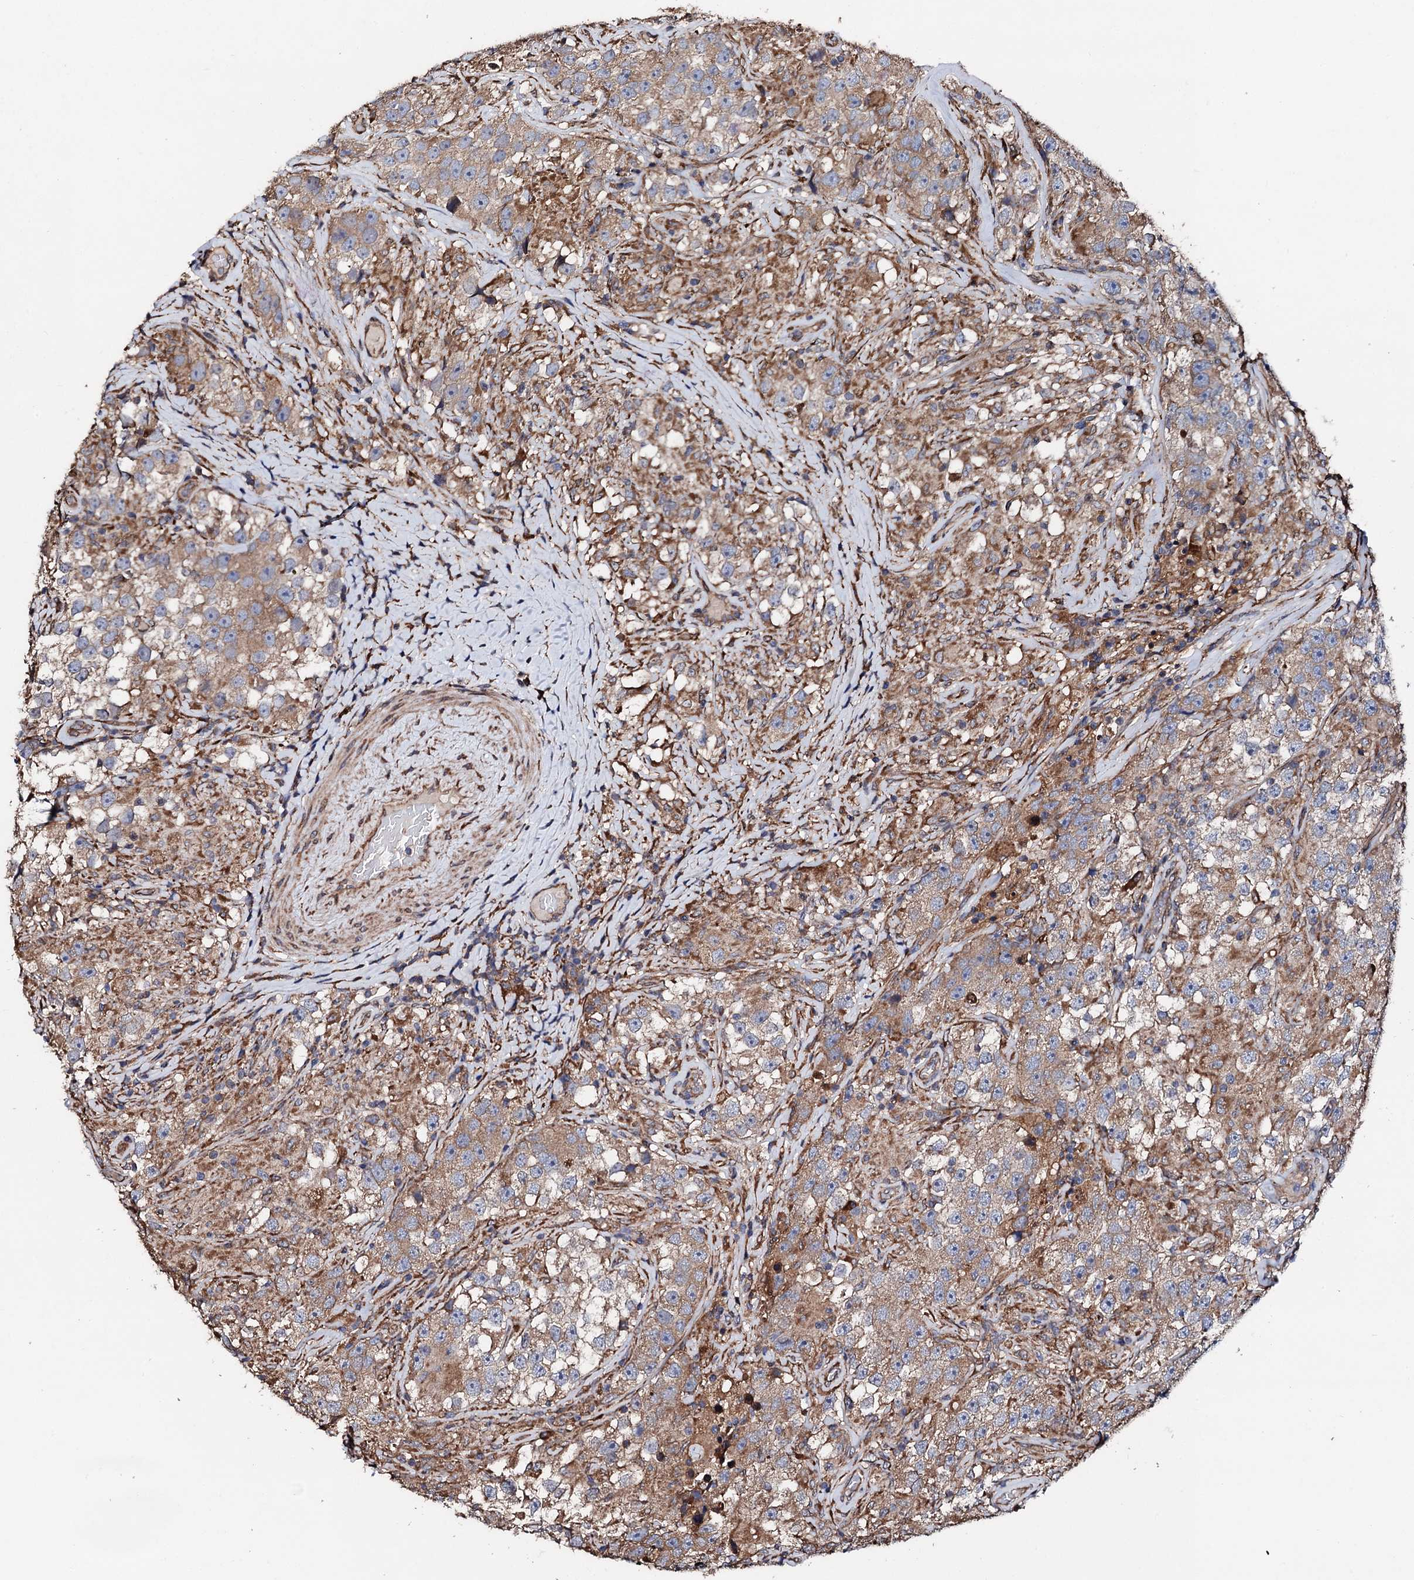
{"staining": {"intensity": "moderate", "quantity": ">75%", "location": "cytoplasmic/membranous"}, "tissue": "testis cancer", "cell_type": "Tumor cells", "image_type": "cancer", "snomed": [{"axis": "morphology", "description": "Seminoma, NOS"}, {"axis": "topography", "description": "Testis"}], "caption": "Testis cancer (seminoma) was stained to show a protein in brown. There is medium levels of moderate cytoplasmic/membranous staining in about >75% of tumor cells.", "gene": "CKAP5", "patient": {"sex": "male", "age": 46}}